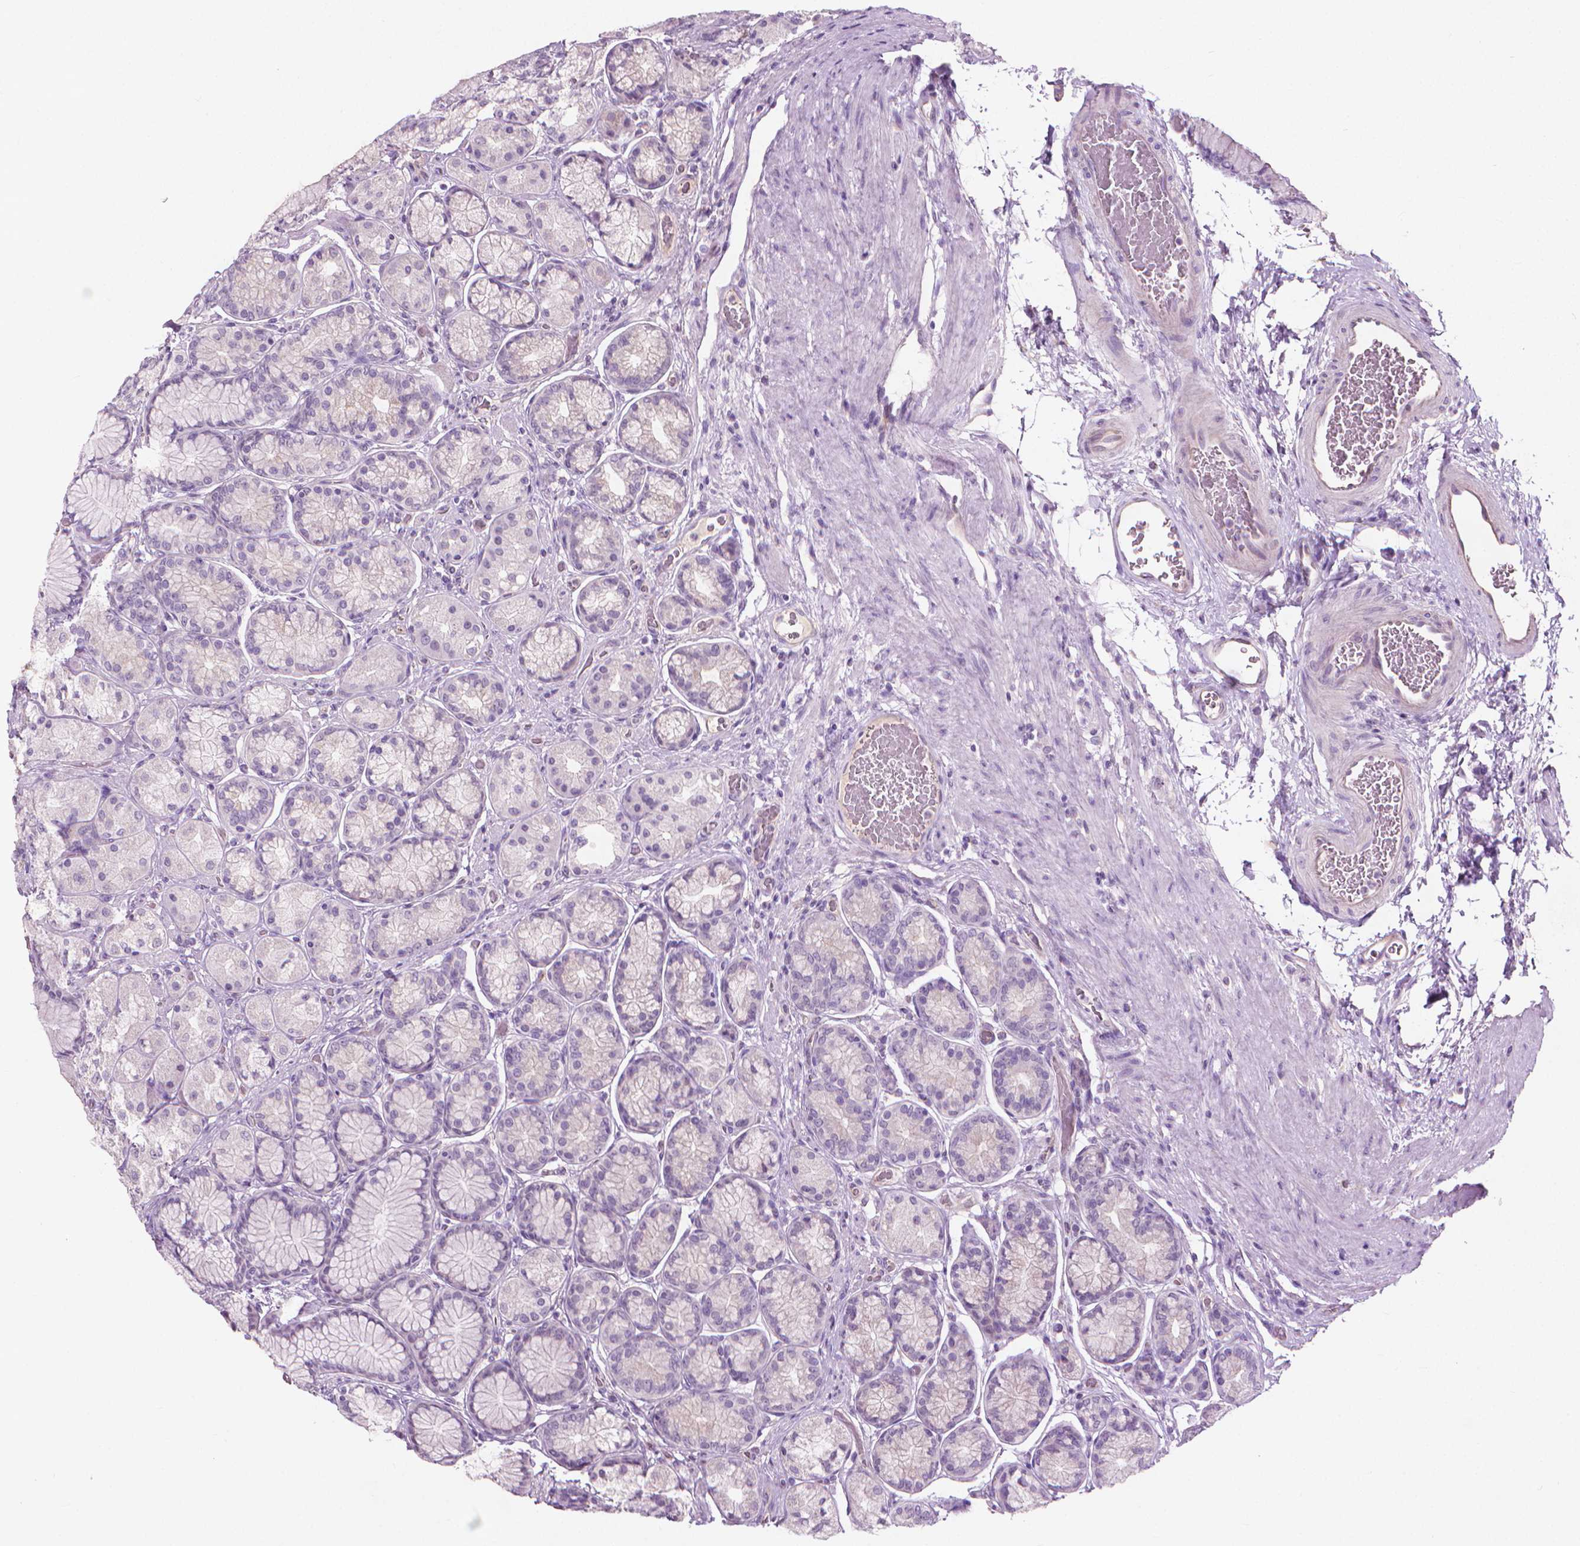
{"staining": {"intensity": "negative", "quantity": "none", "location": "none"}, "tissue": "stomach", "cell_type": "Glandular cells", "image_type": "normal", "snomed": [{"axis": "morphology", "description": "Normal tissue, NOS"}, {"axis": "morphology", "description": "Adenocarcinoma, NOS"}, {"axis": "morphology", "description": "Adenocarcinoma, High grade"}, {"axis": "topography", "description": "Stomach, upper"}, {"axis": "topography", "description": "Stomach"}], "caption": "This micrograph is of benign stomach stained with immunohistochemistry to label a protein in brown with the nuclei are counter-stained blue. There is no positivity in glandular cells.", "gene": "KRT73", "patient": {"sex": "female", "age": 65}}